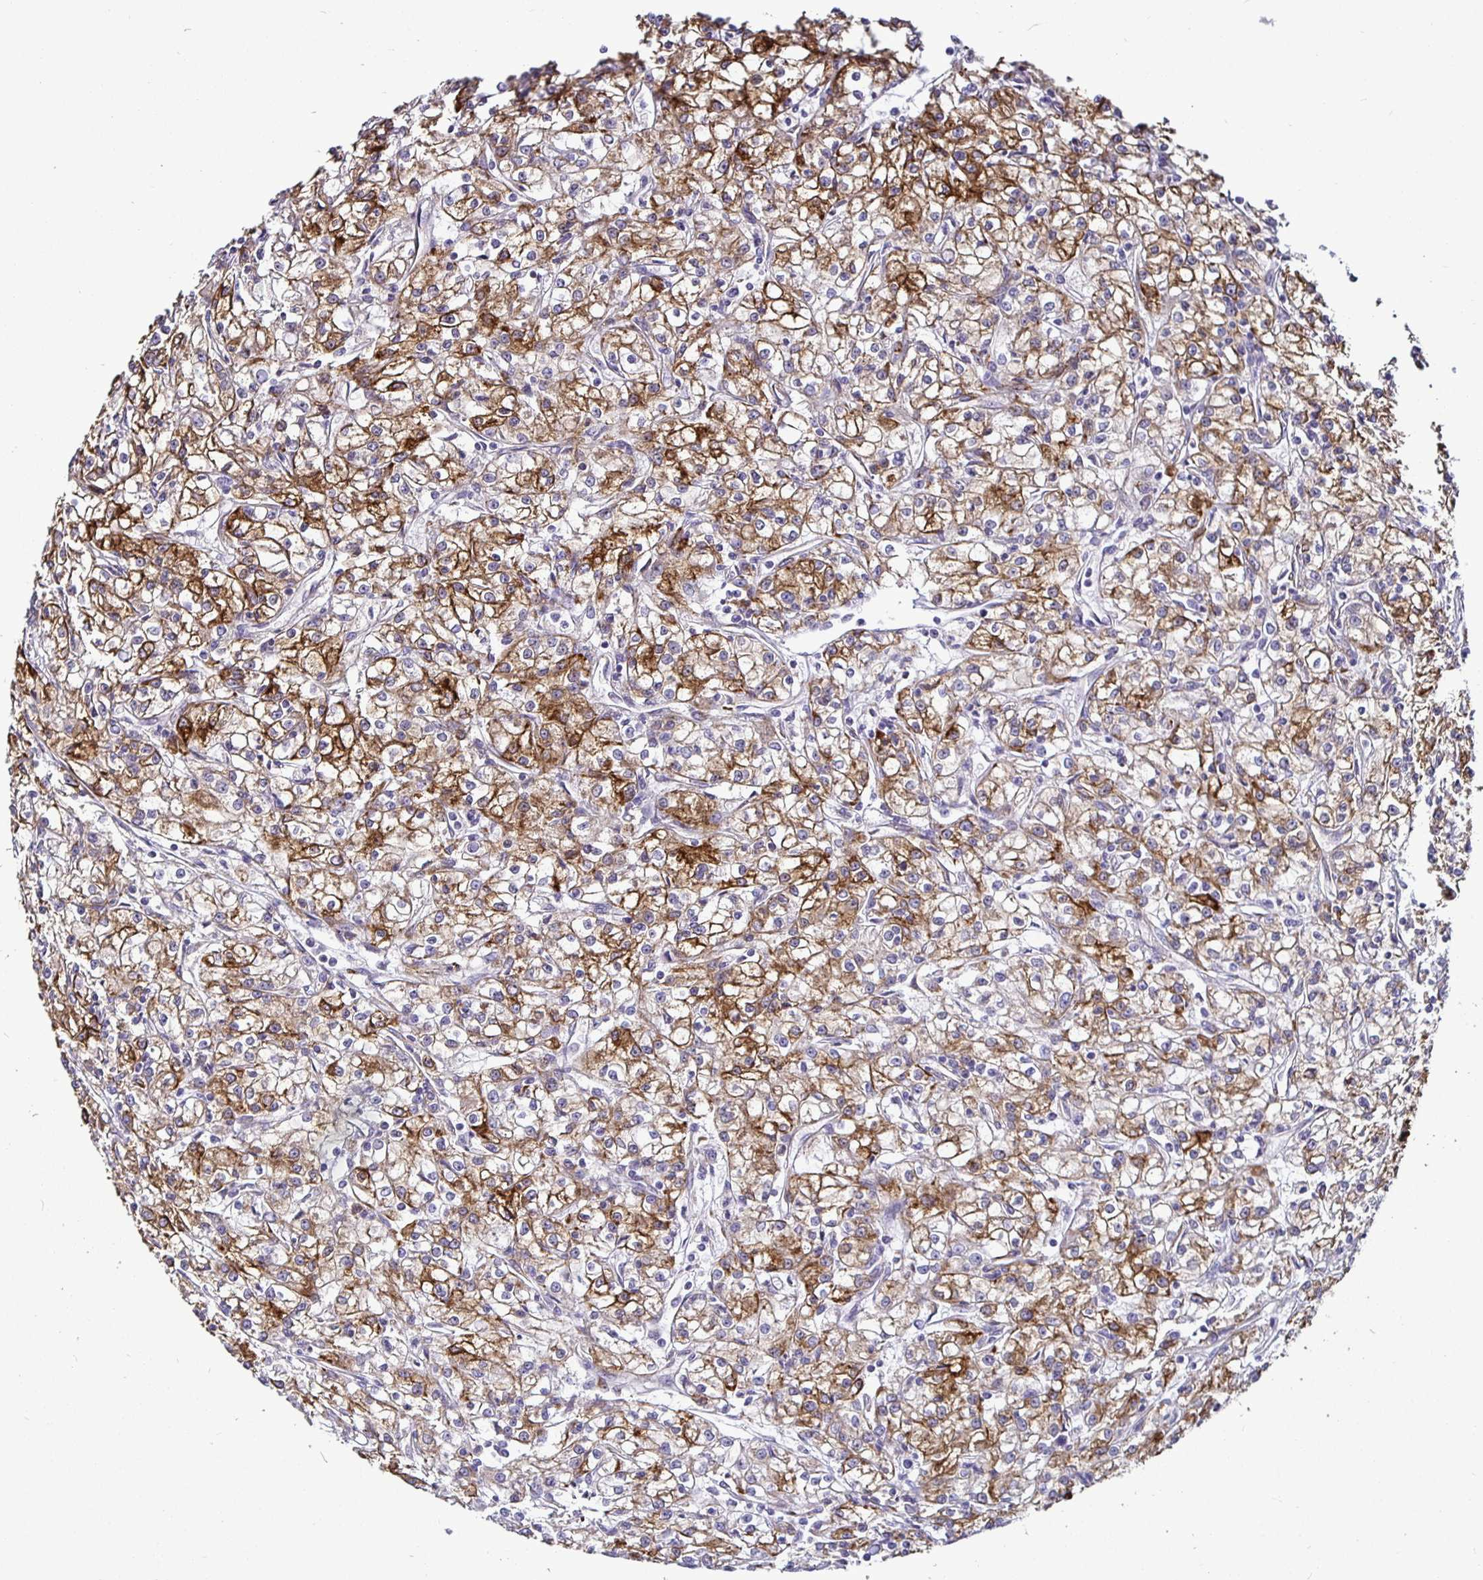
{"staining": {"intensity": "moderate", "quantity": ">75%", "location": "cytoplasmic/membranous"}, "tissue": "renal cancer", "cell_type": "Tumor cells", "image_type": "cancer", "snomed": [{"axis": "morphology", "description": "Adenocarcinoma, NOS"}, {"axis": "topography", "description": "Kidney"}], "caption": "Immunohistochemical staining of human renal adenocarcinoma exhibits moderate cytoplasmic/membranous protein positivity in approximately >75% of tumor cells. The protein of interest is stained brown, and the nuclei are stained in blue (DAB IHC with brightfield microscopy, high magnification).", "gene": "P4HA2", "patient": {"sex": "female", "age": 59}}